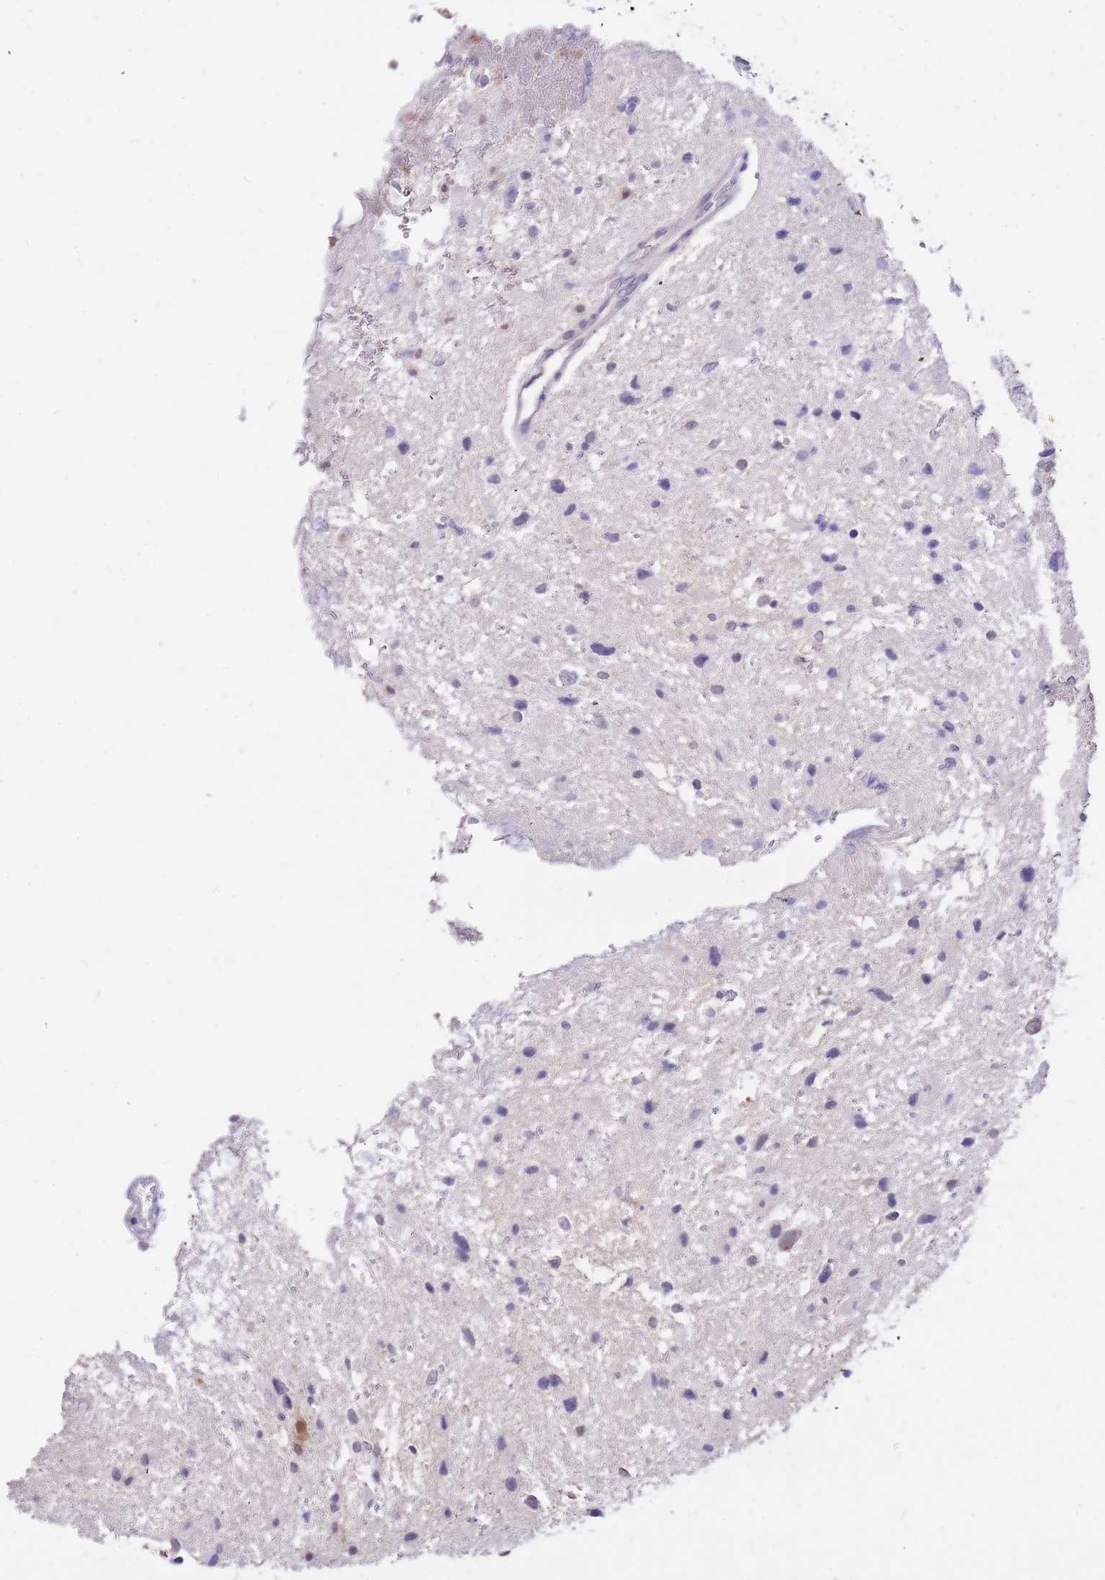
{"staining": {"intensity": "negative", "quantity": "none", "location": "none"}, "tissue": "glioma", "cell_type": "Tumor cells", "image_type": "cancer", "snomed": [{"axis": "morphology", "description": "Glioma, malignant, Low grade"}, {"axis": "topography", "description": "Brain"}], "caption": "Human malignant low-grade glioma stained for a protein using immunohistochemistry exhibits no expression in tumor cells.", "gene": "AP5S1", "patient": {"sex": "female", "age": 32}}